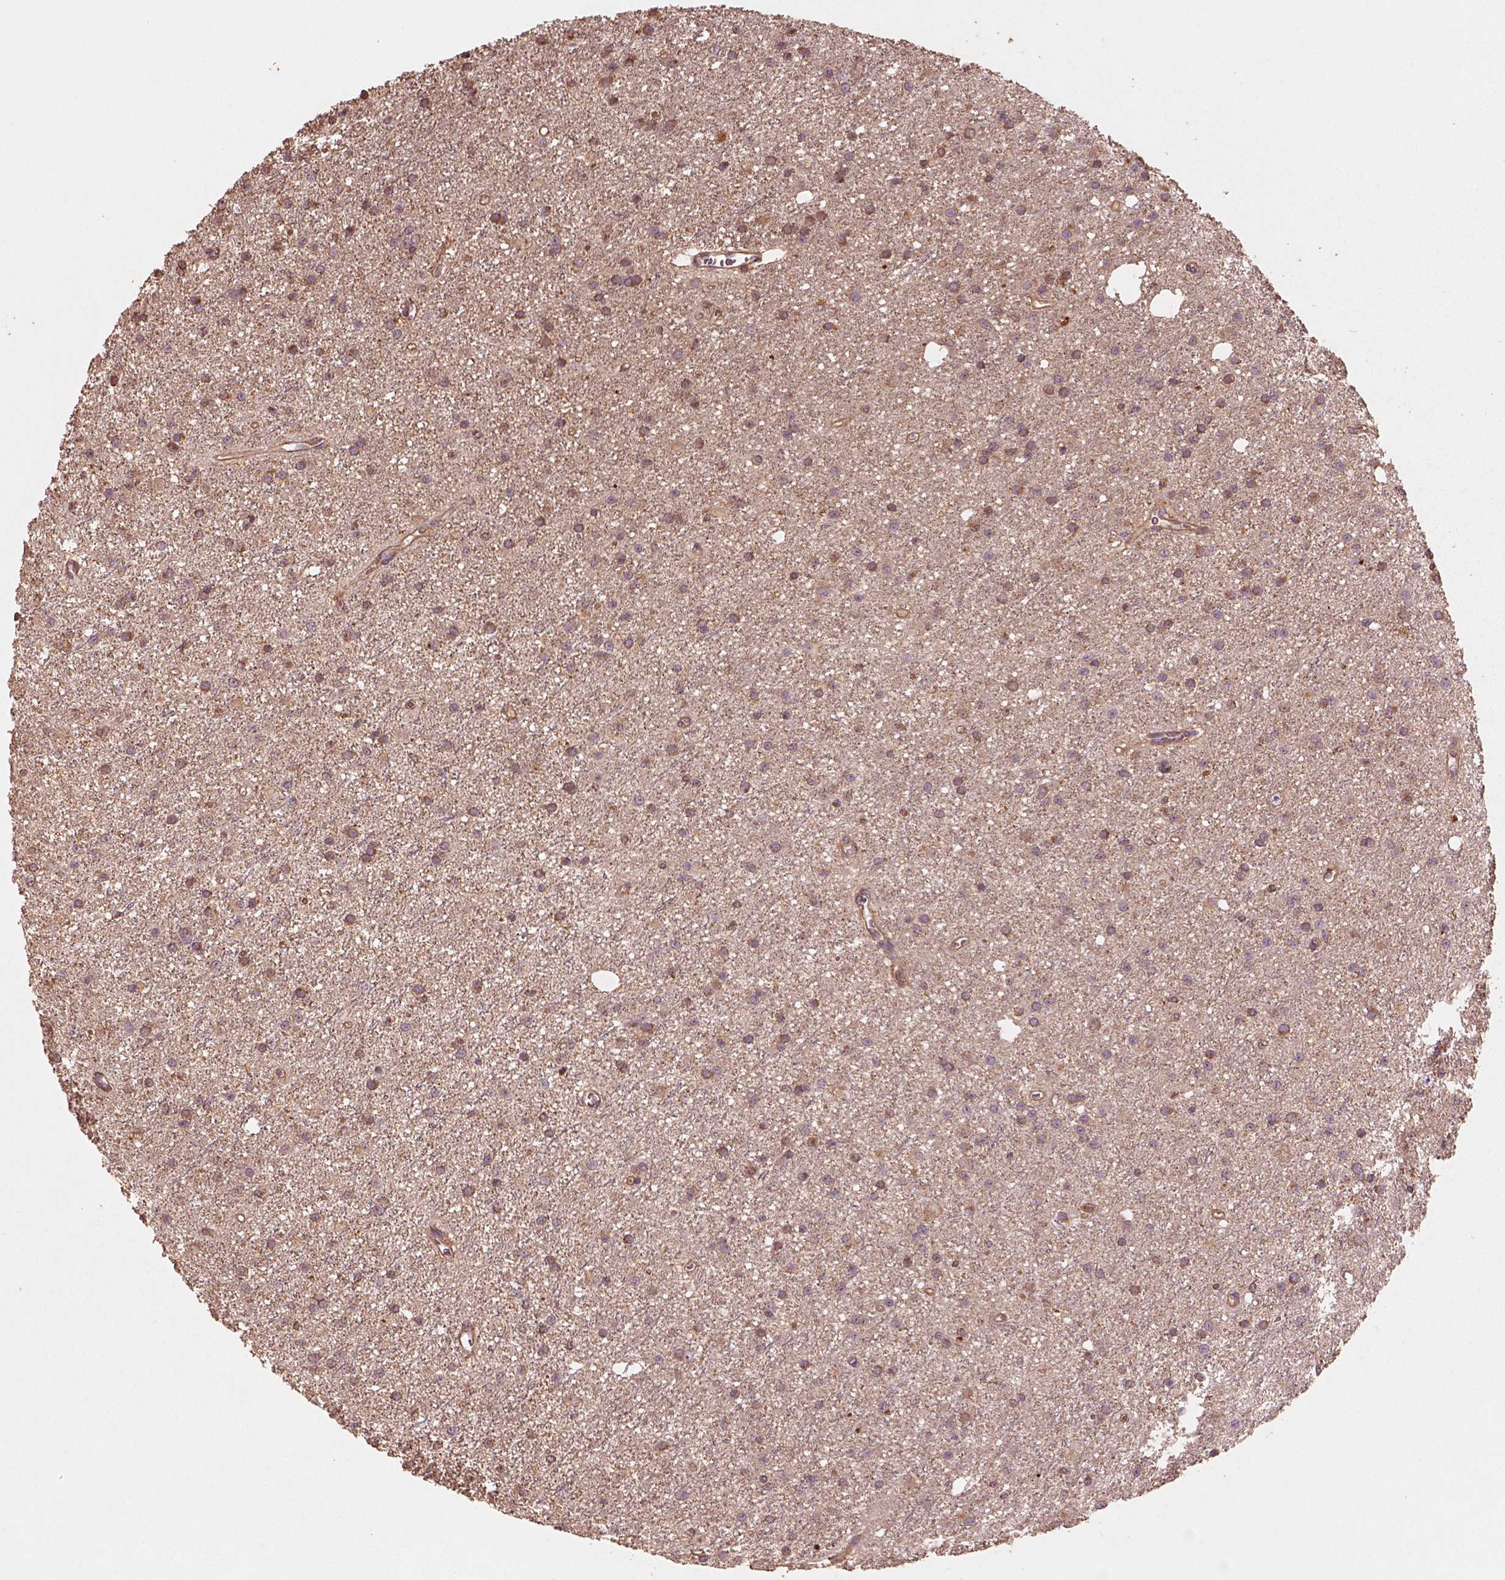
{"staining": {"intensity": "moderate", "quantity": "<25%", "location": "cytoplasmic/membranous"}, "tissue": "glioma", "cell_type": "Tumor cells", "image_type": "cancer", "snomed": [{"axis": "morphology", "description": "Glioma, malignant, Low grade"}, {"axis": "topography", "description": "Brain"}], "caption": "Tumor cells exhibit low levels of moderate cytoplasmic/membranous expression in approximately <25% of cells in human glioma. (Stains: DAB (3,3'-diaminobenzidine) in brown, nuclei in blue, Microscopy: brightfield microscopy at high magnification).", "gene": "TRADD", "patient": {"sex": "male", "age": 27}}